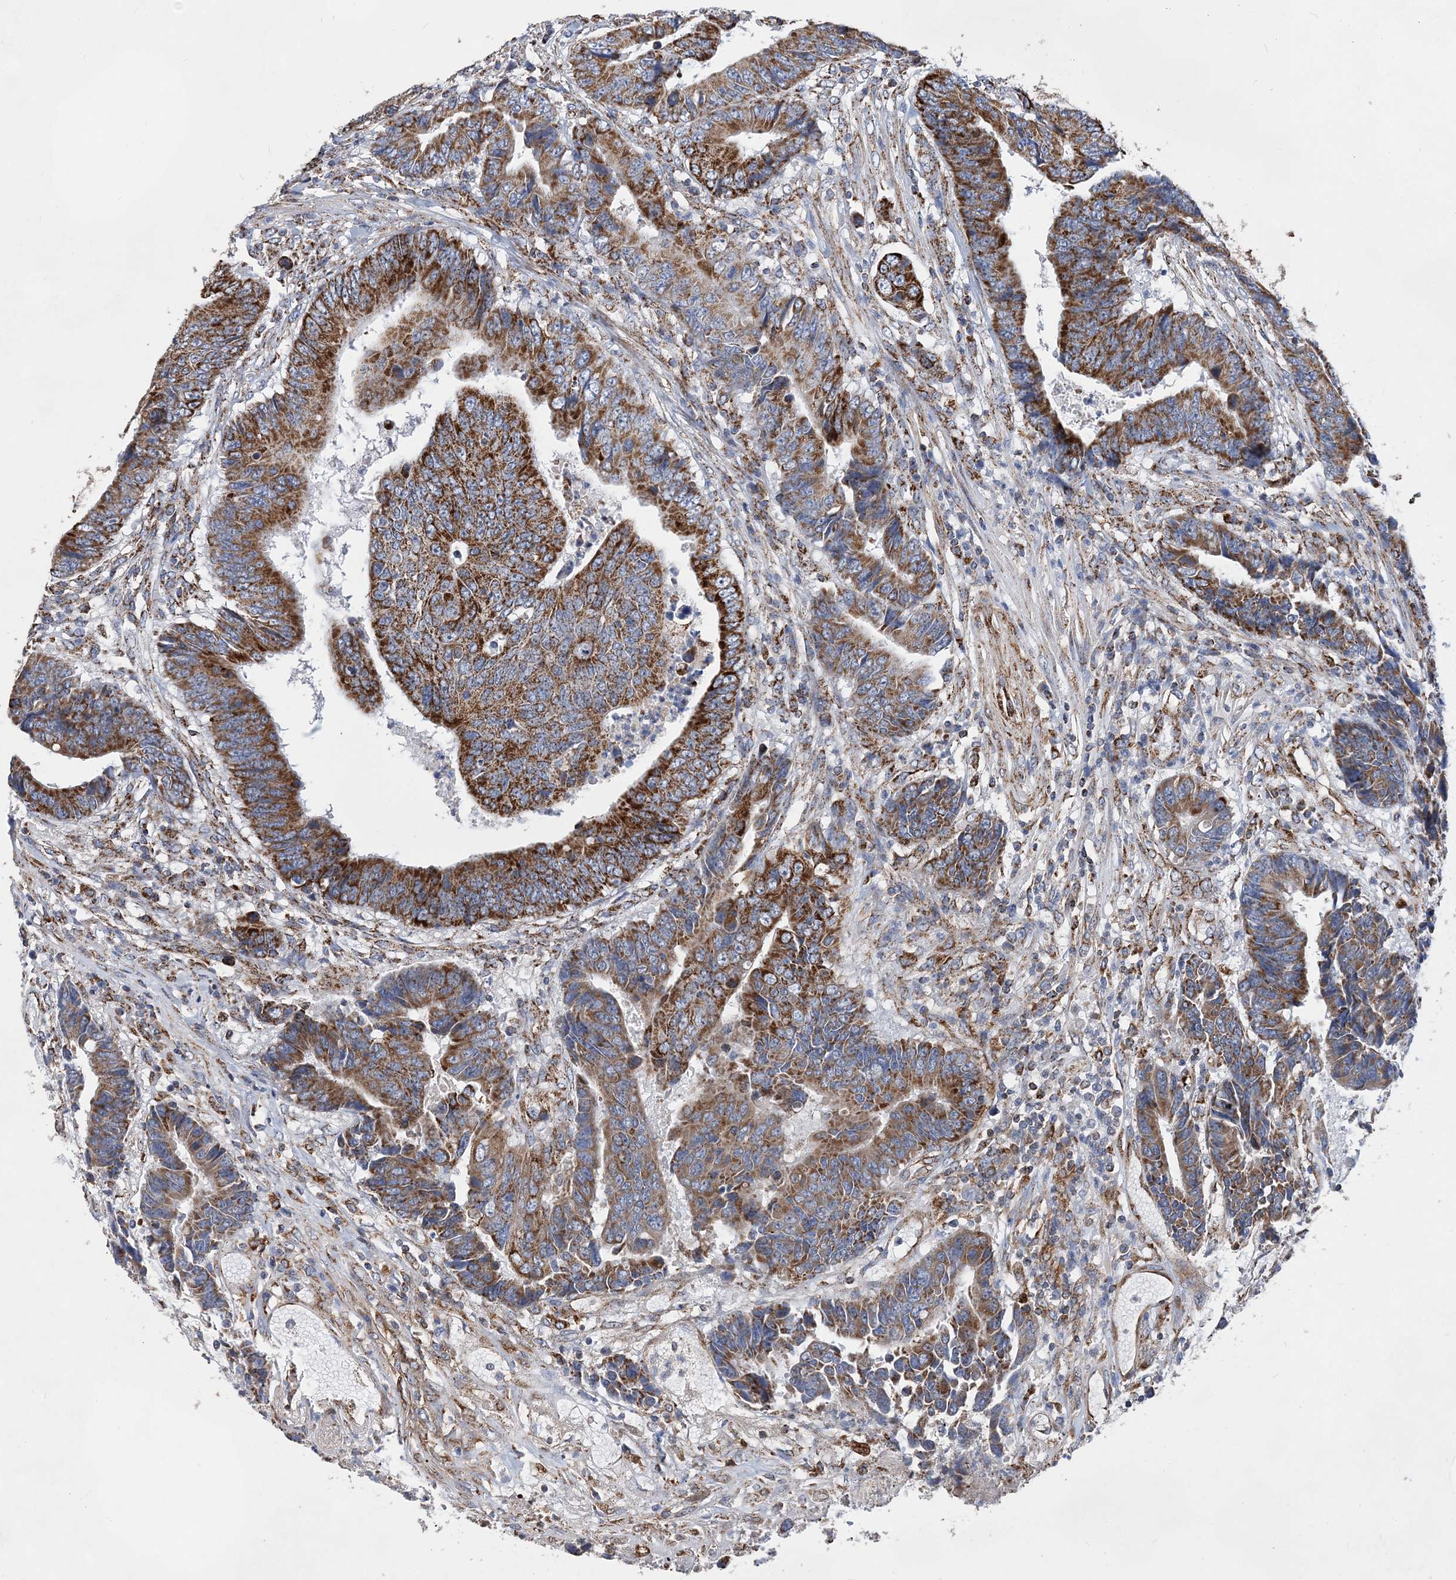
{"staining": {"intensity": "strong", "quantity": ">75%", "location": "cytoplasmic/membranous"}, "tissue": "colorectal cancer", "cell_type": "Tumor cells", "image_type": "cancer", "snomed": [{"axis": "morphology", "description": "Adenocarcinoma, NOS"}, {"axis": "topography", "description": "Rectum"}], "caption": "Strong cytoplasmic/membranous positivity for a protein is appreciated in about >75% of tumor cells of colorectal cancer (adenocarcinoma) using IHC.", "gene": "ACOT9", "patient": {"sex": "male", "age": 84}}